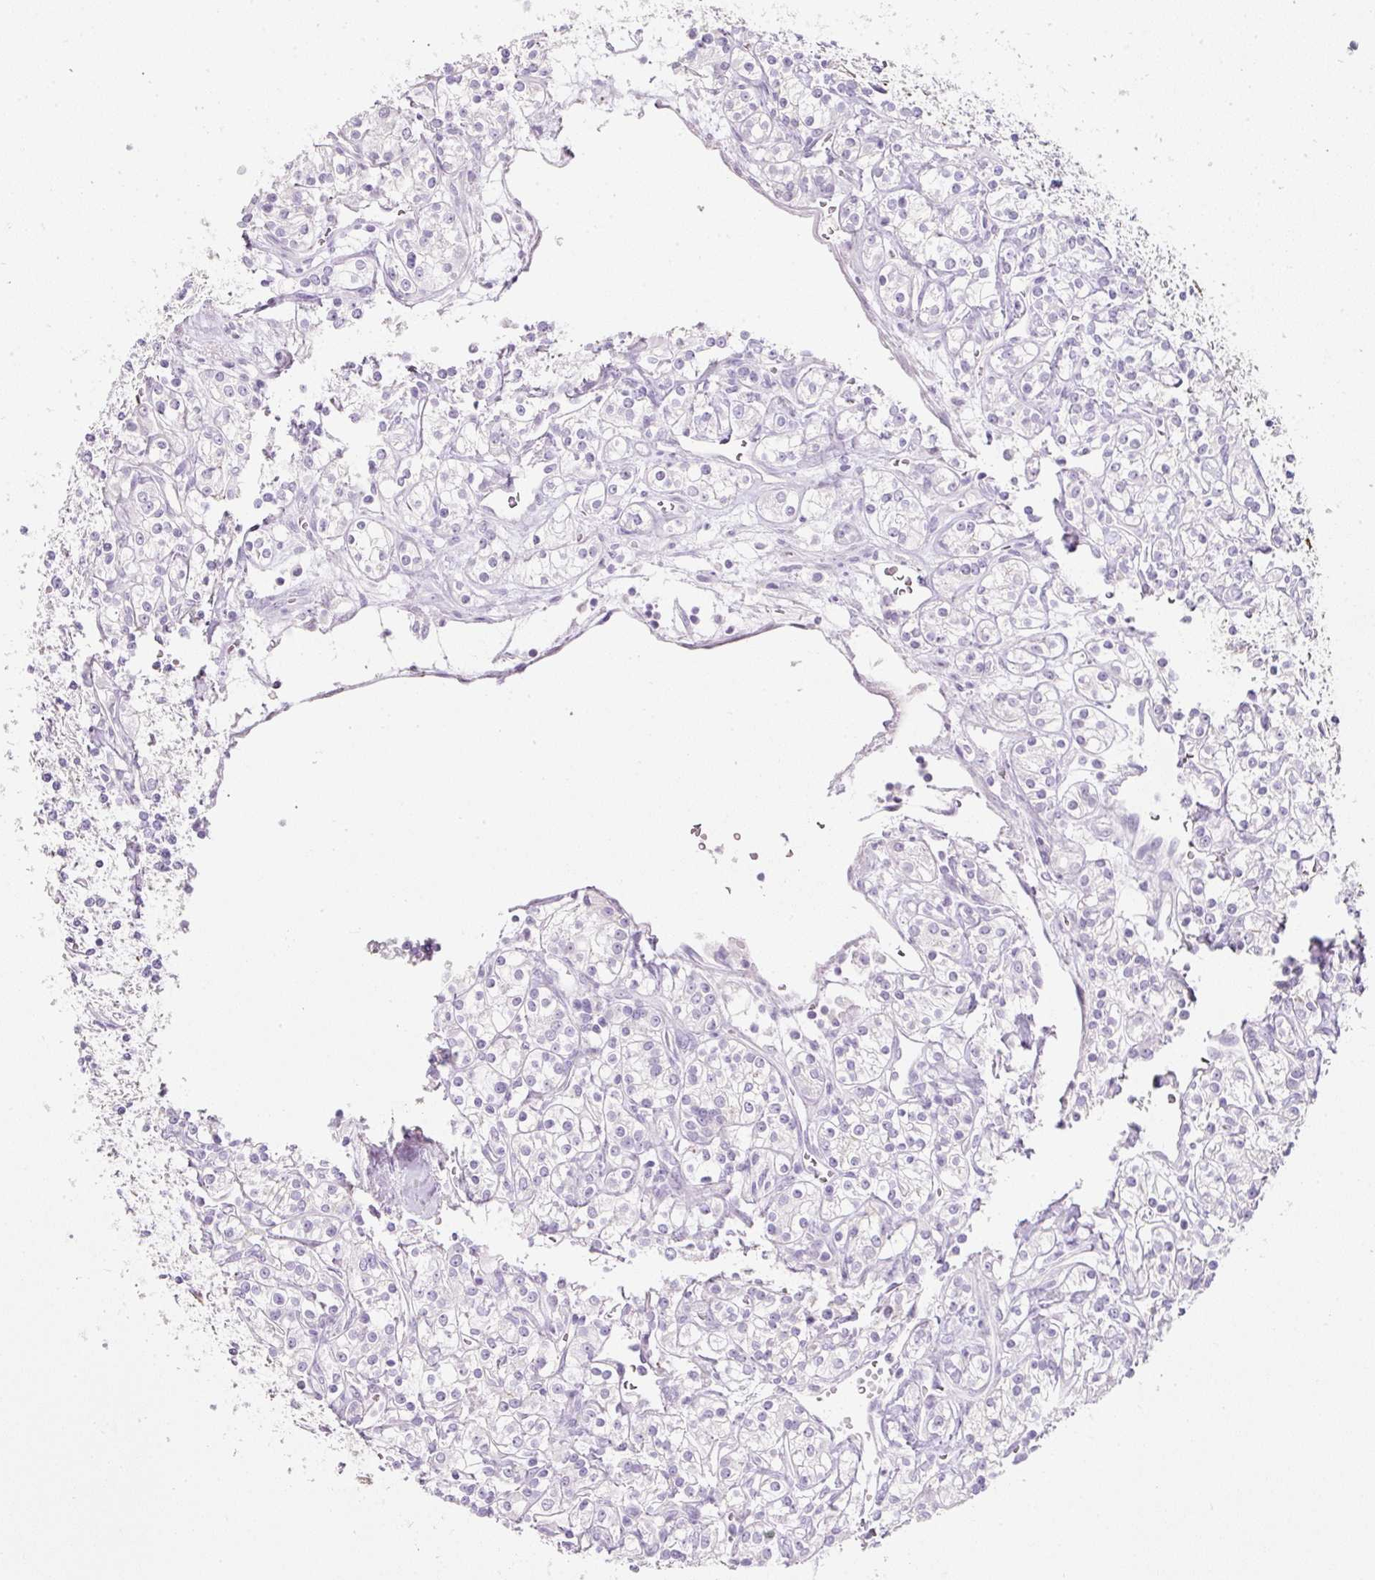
{"staining": {"intensity": "negative", "quantity": "none", "location": "none"}, "tissue": "renal cancer", "cell_type": "Tumor cells", "image_type": "cancer", "snomed": [{"axis": "morphology", "description": "Adenocarcinoma, NOS"}, {"axis": "topography", "description": "Kidney"}], "caption": "A histopathology image of human renal cancer (adenocarcinoma) is negative for staining in tumor cells.", "gene": "SLC2A2", "patient": {"sex": "male", "age": 77}}